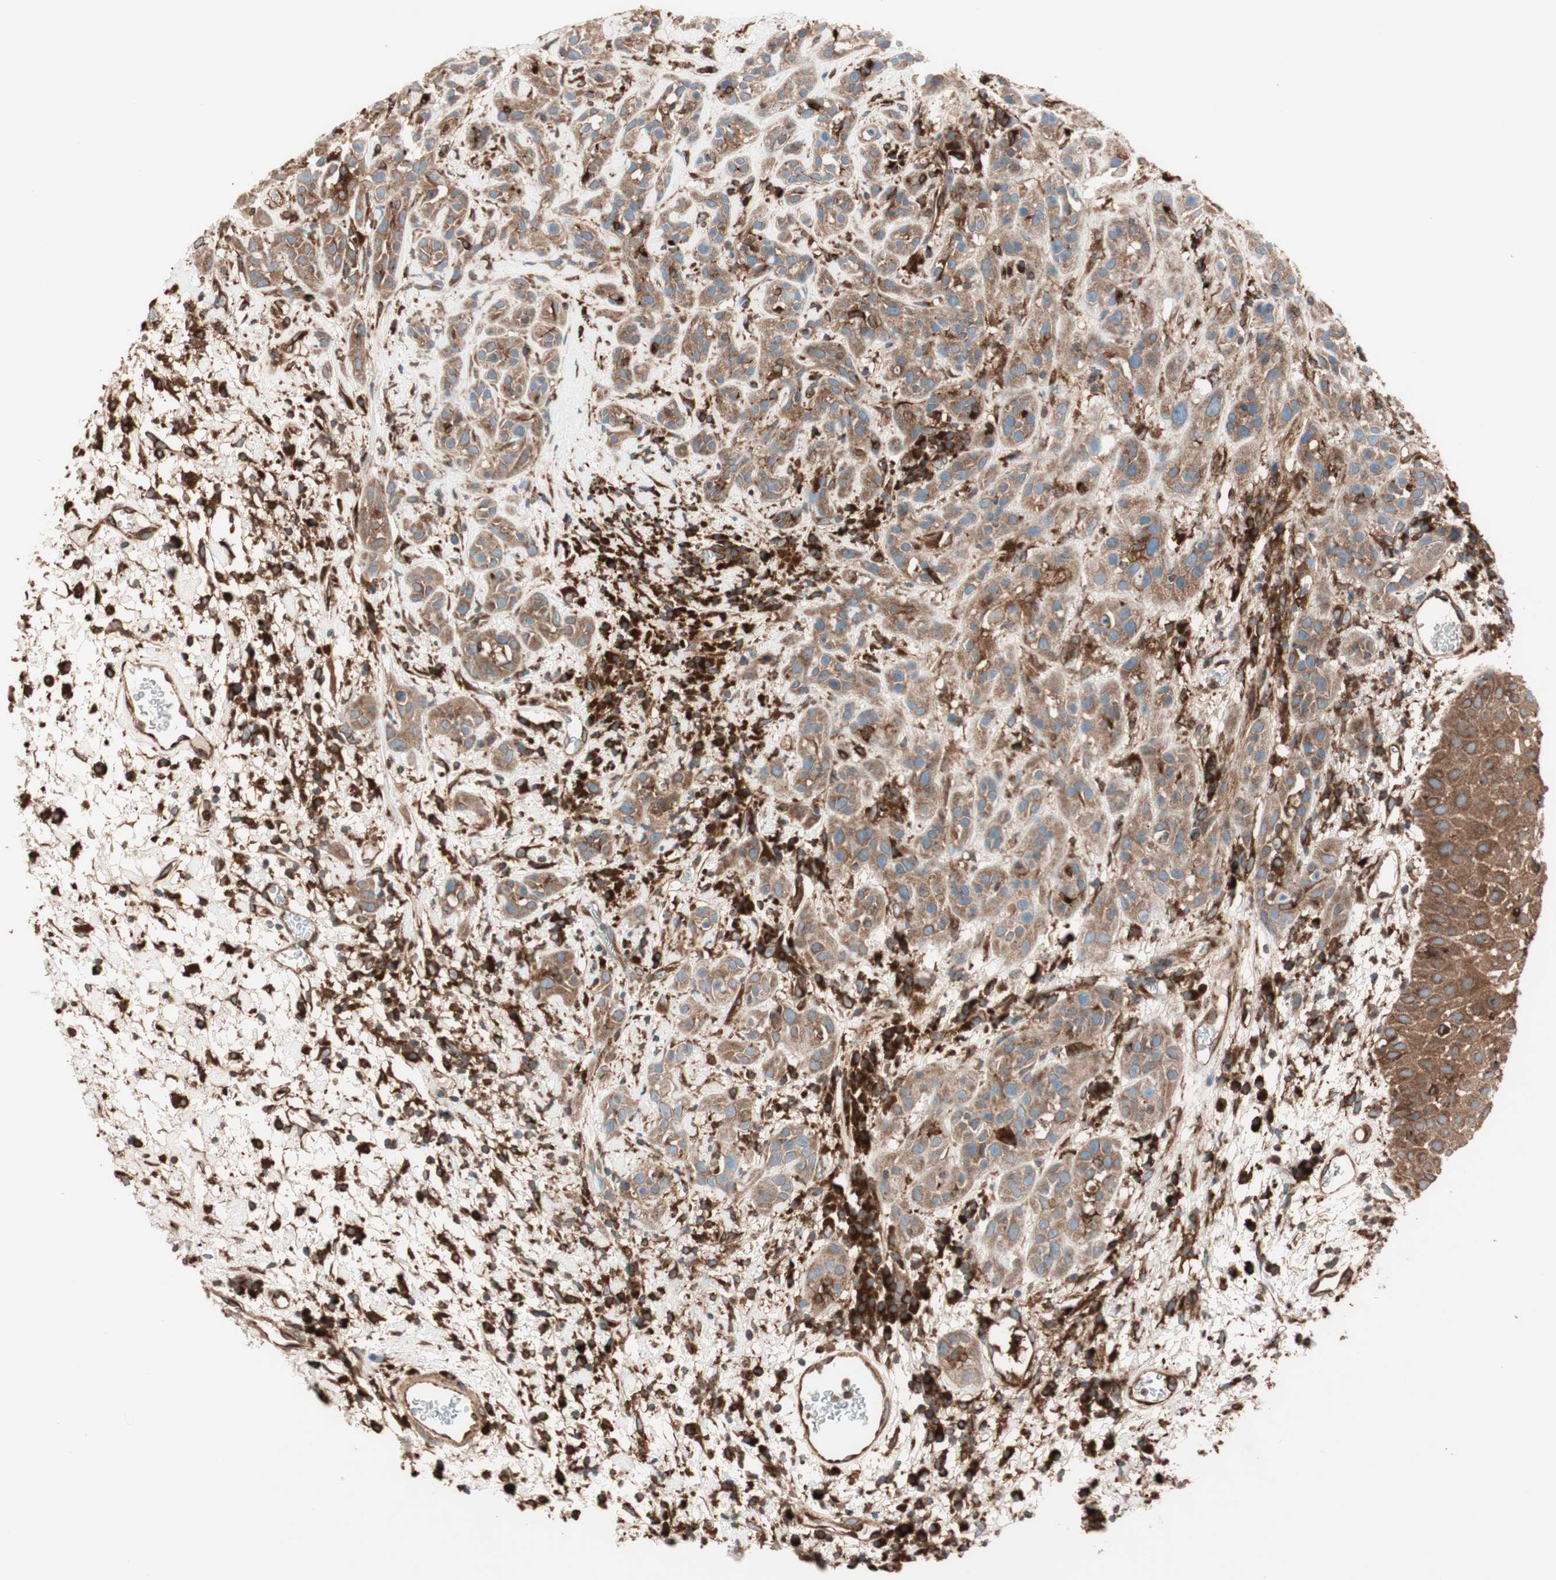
{"staining": {"intensity": "moderate", "quantity": ">75%", "location": "cytoplasmic/membranous"}, "tissue": "head and neck cancer", "cell_type": "Tumor cells", "image_type": "cancer", "snomed": [{"axis": "morphology", "description": "Squamous cell carcinoma, NOS"}, {"axis": "topography", "description": "Head-Neck"}], "caption": "Protein staining of squamous cell carcinoma (head and neck) tissue reveals moderate cytoplasmic/membranous expression in about >75% of tumor cells. (Brightfield microscopy of DAB IHC at high magnification).", "gene": "RAB5A", "patient": {"sex": "male", "age": 62}}